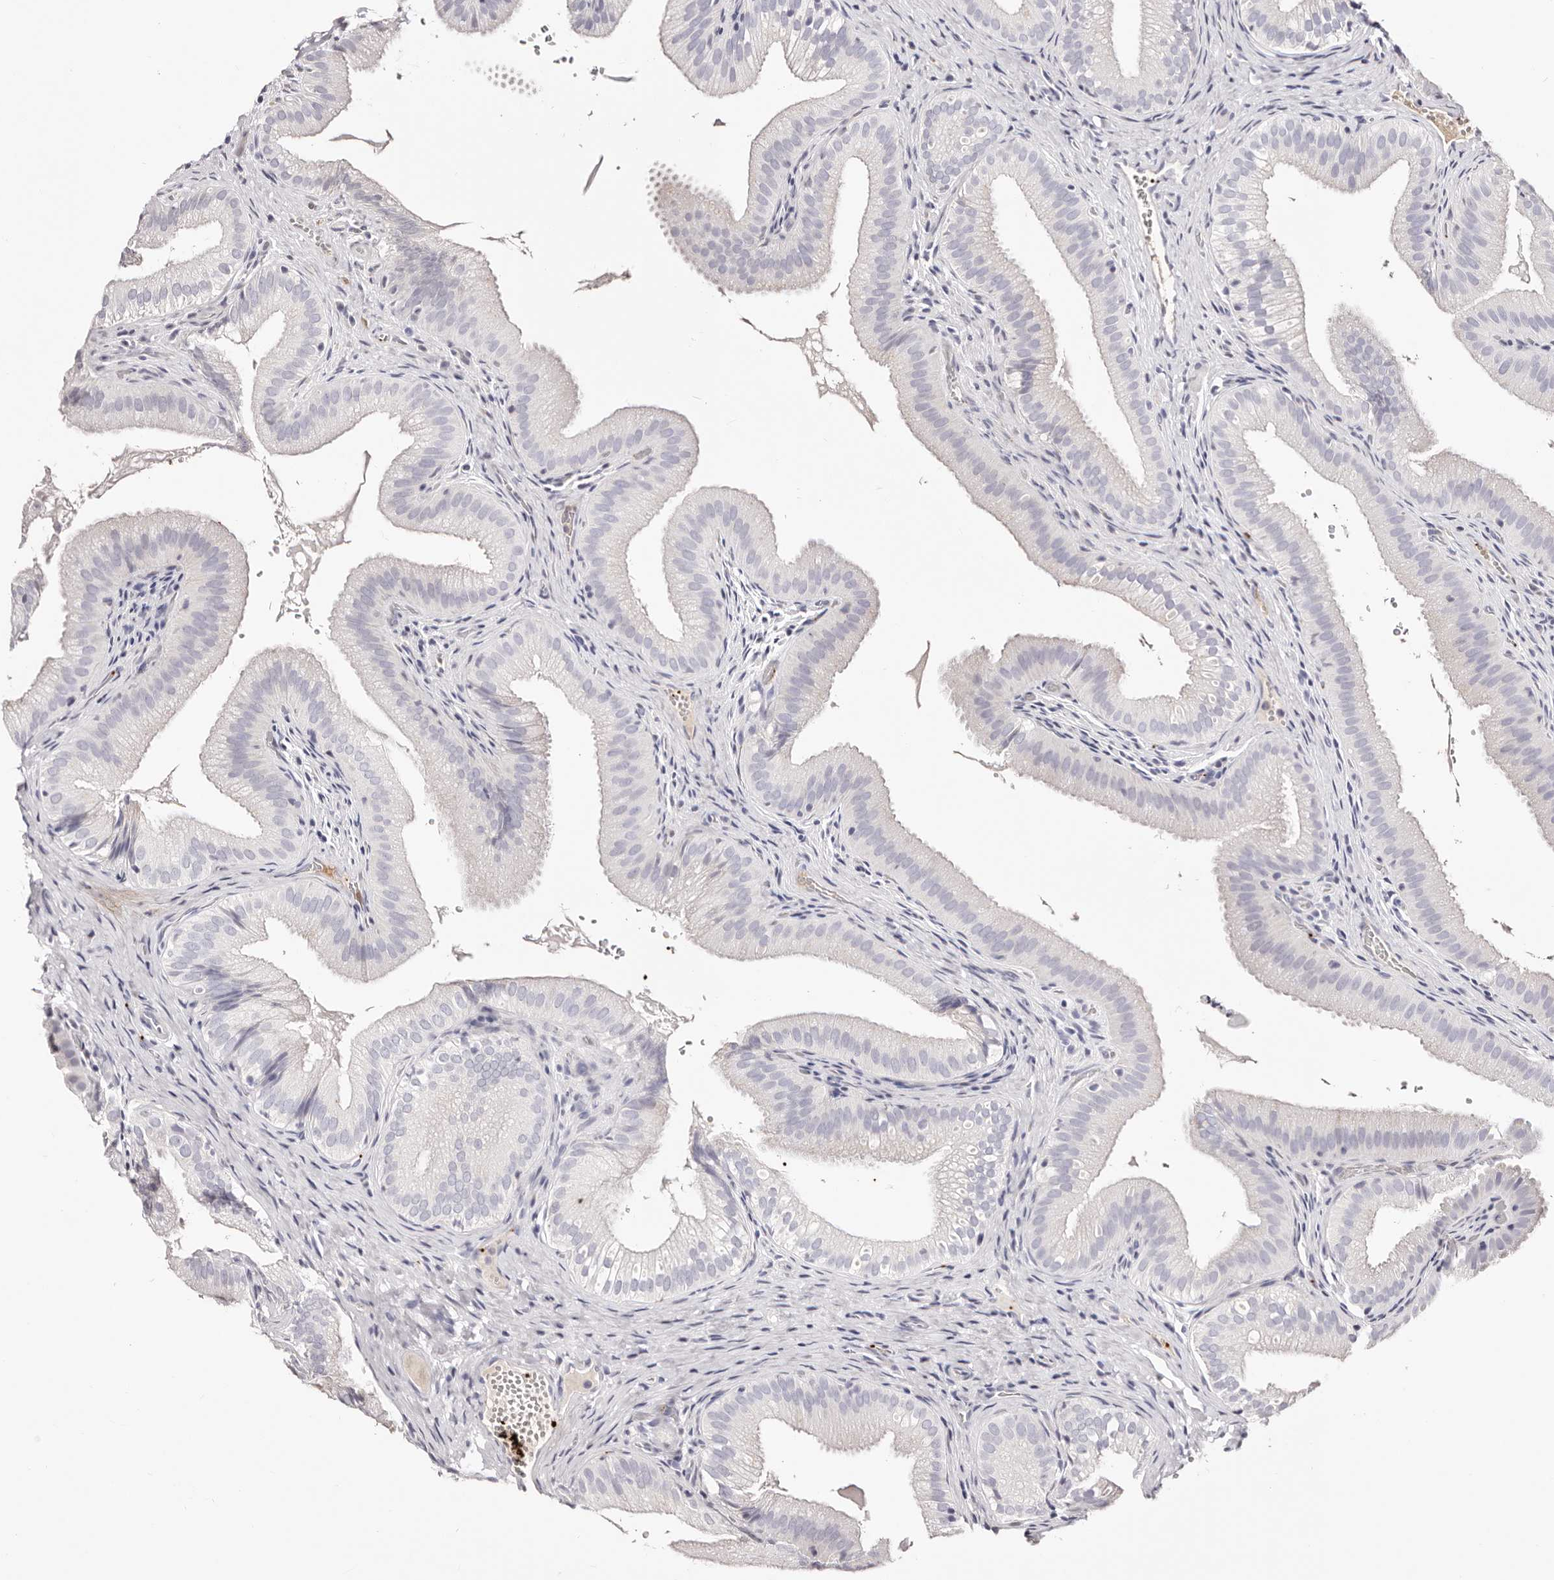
{"staining": {"intensity": "negative", "quantity": "none", "location": "none"}, "tissue": "gallbladder", "cell_type": "Glandular cells", "image_type": "normal", "snomed": [{"axis": "morphology", "description": "Normal tissue, NOS"}, {"axis": "topography", "description": "Gallbladder"}], "caption": "A high-resolution image shows IHC staining of unremarkable gallbladder, which demonstrates no significant positivity in glandular cells. (DAB immunohistochemistry (IHC), high magnification).", "gene": "PF4", "patient": {"sex": "female", "age": 30}}